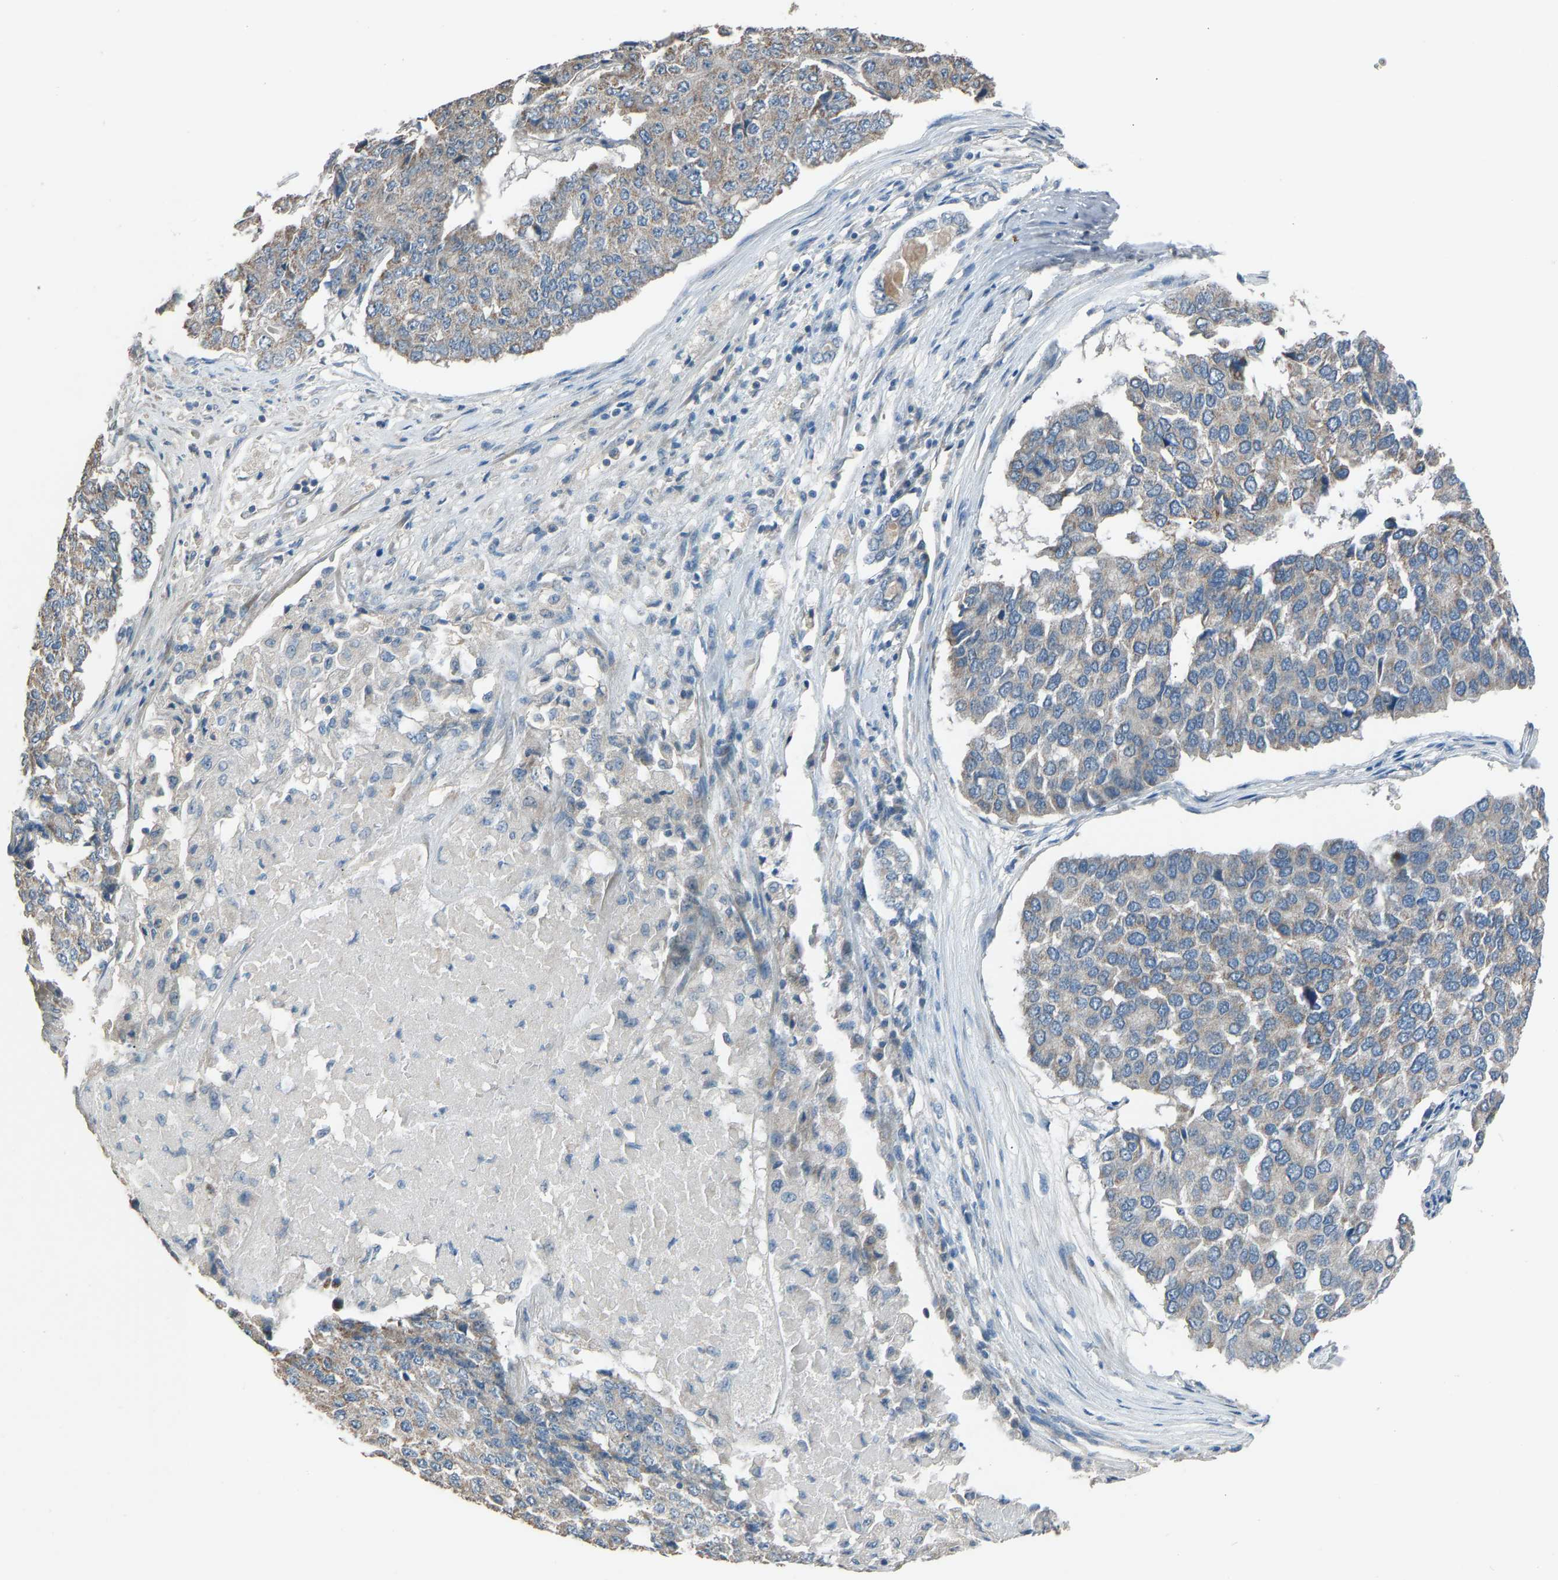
{"staining": {"intensity": "weak", "quantity": ">75%", "location": "cytoplasmic/membranous"}, "tissue": "pancreatic cancer", "cell_type": "Tumor cells", "image_type": "cancer", "snomed": [{"axis": "morphology", "description": "Adenocarcinoma, NOS"}, {"axis": "topography", "description": "Pancreas"}], "caption": "Immunohistochemistry (DAB) staining of human adenocarcinoma (pancreatic) exhibits weak cytoplasmic/membranous protein positivity in approximately >75% of tumor cells. The staining is performed using DAB brown chromogen to label protein expression. The nuclei are counter-stained blue using hematoxylin.", "gene": "TGFBR3", "patient": {"sex": "male", "age": 50}}